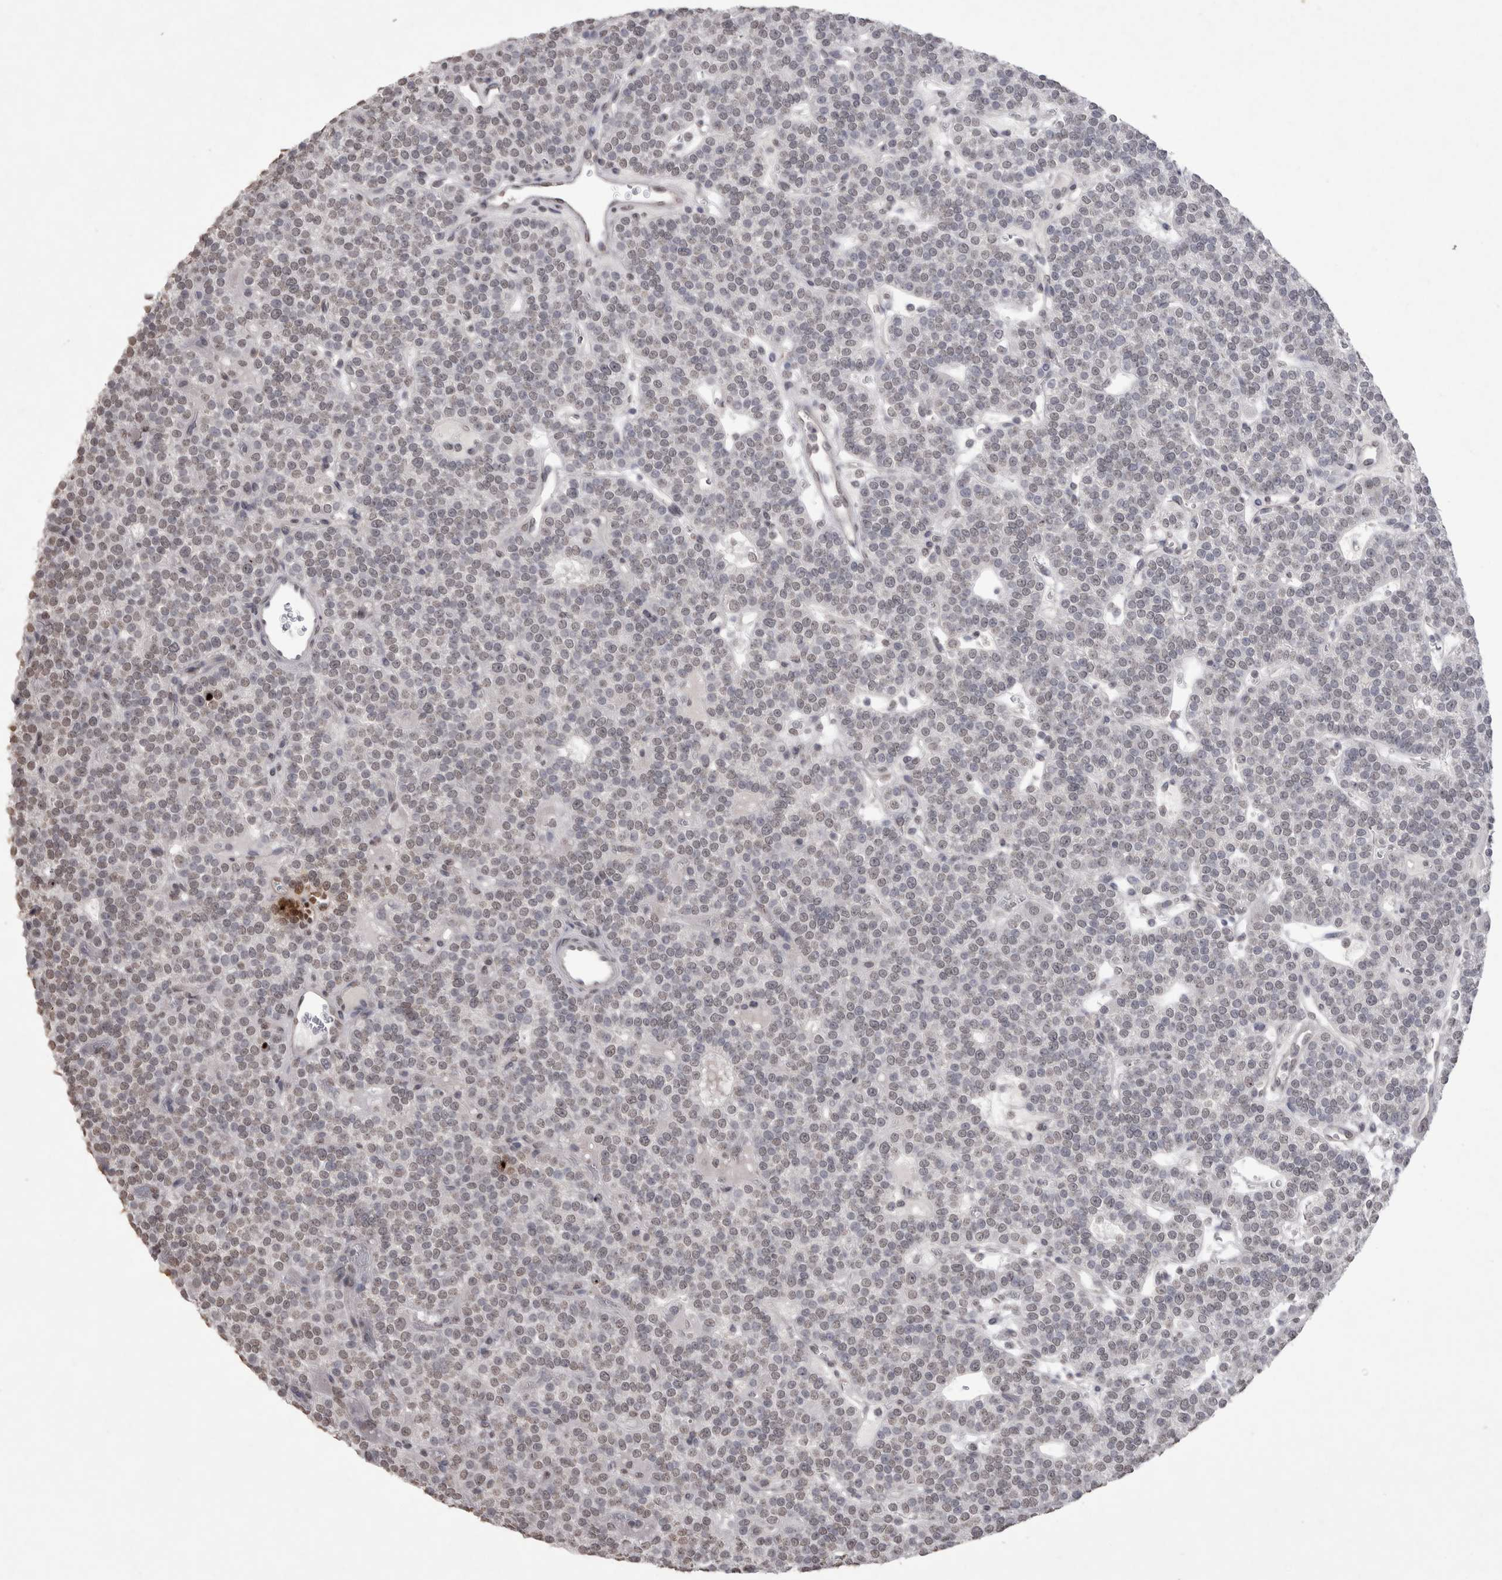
{"staining": {"intensity": "weak", "quantity": "<25%", "location": "nuclear"}, "tissue": "parathyroid gland", "cell_type": "Glandular cells", "image_type": "normal", "snomed": [{"axis": "morphology", "description": "Normal tissue, NOS"}, {"axis": "topography", "description": "Parathyroid gland"}], "caption": "This is an immunohistochemistry photomicrograph of unremarkable human parathyroid gland. There is no staining in glandular cells.", "gene": "DDX4", "patient": {"sex": "male", "age": 83}}